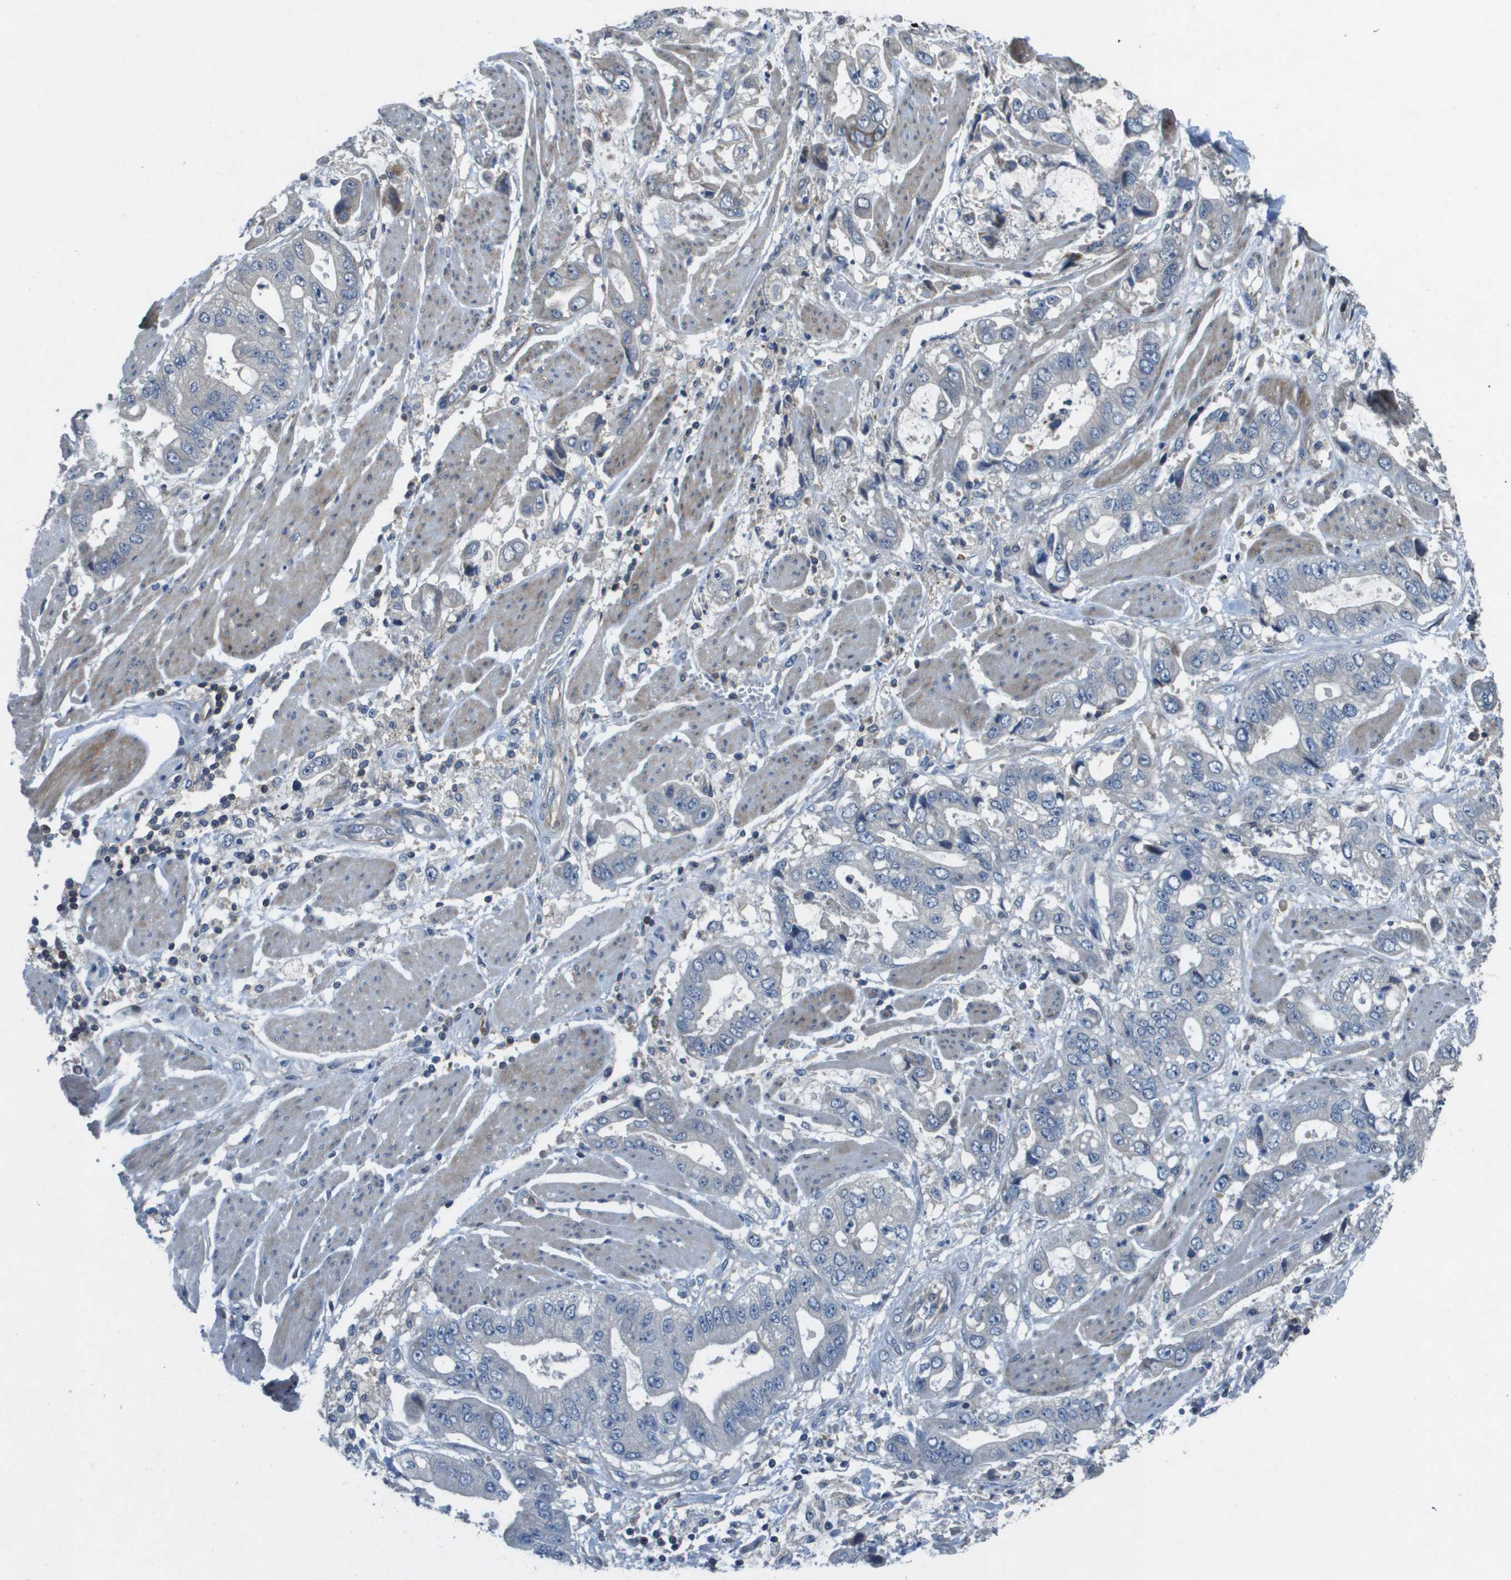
{"staining": {"intensity": "negative", "quantity": "none", "location": "none"}, "tissue": "stomach cancer", "cell_type": "Tumor cells", "image_type": "cancer", "snomed": [{"axis": "morphology", "description": "Normal tissue, NOS"}, {"axis": "morphology", "description": "Adenocarcinoma, NOS"}, {"axis": "topography", "description": "Stomach"}], "caption": "Stomach cancer (adenocarcinoma) stained for a protein using IHC displays no staining tumor cells.", "gene": "SCN4B", "patient": {"sex": "male", "age": 62}}